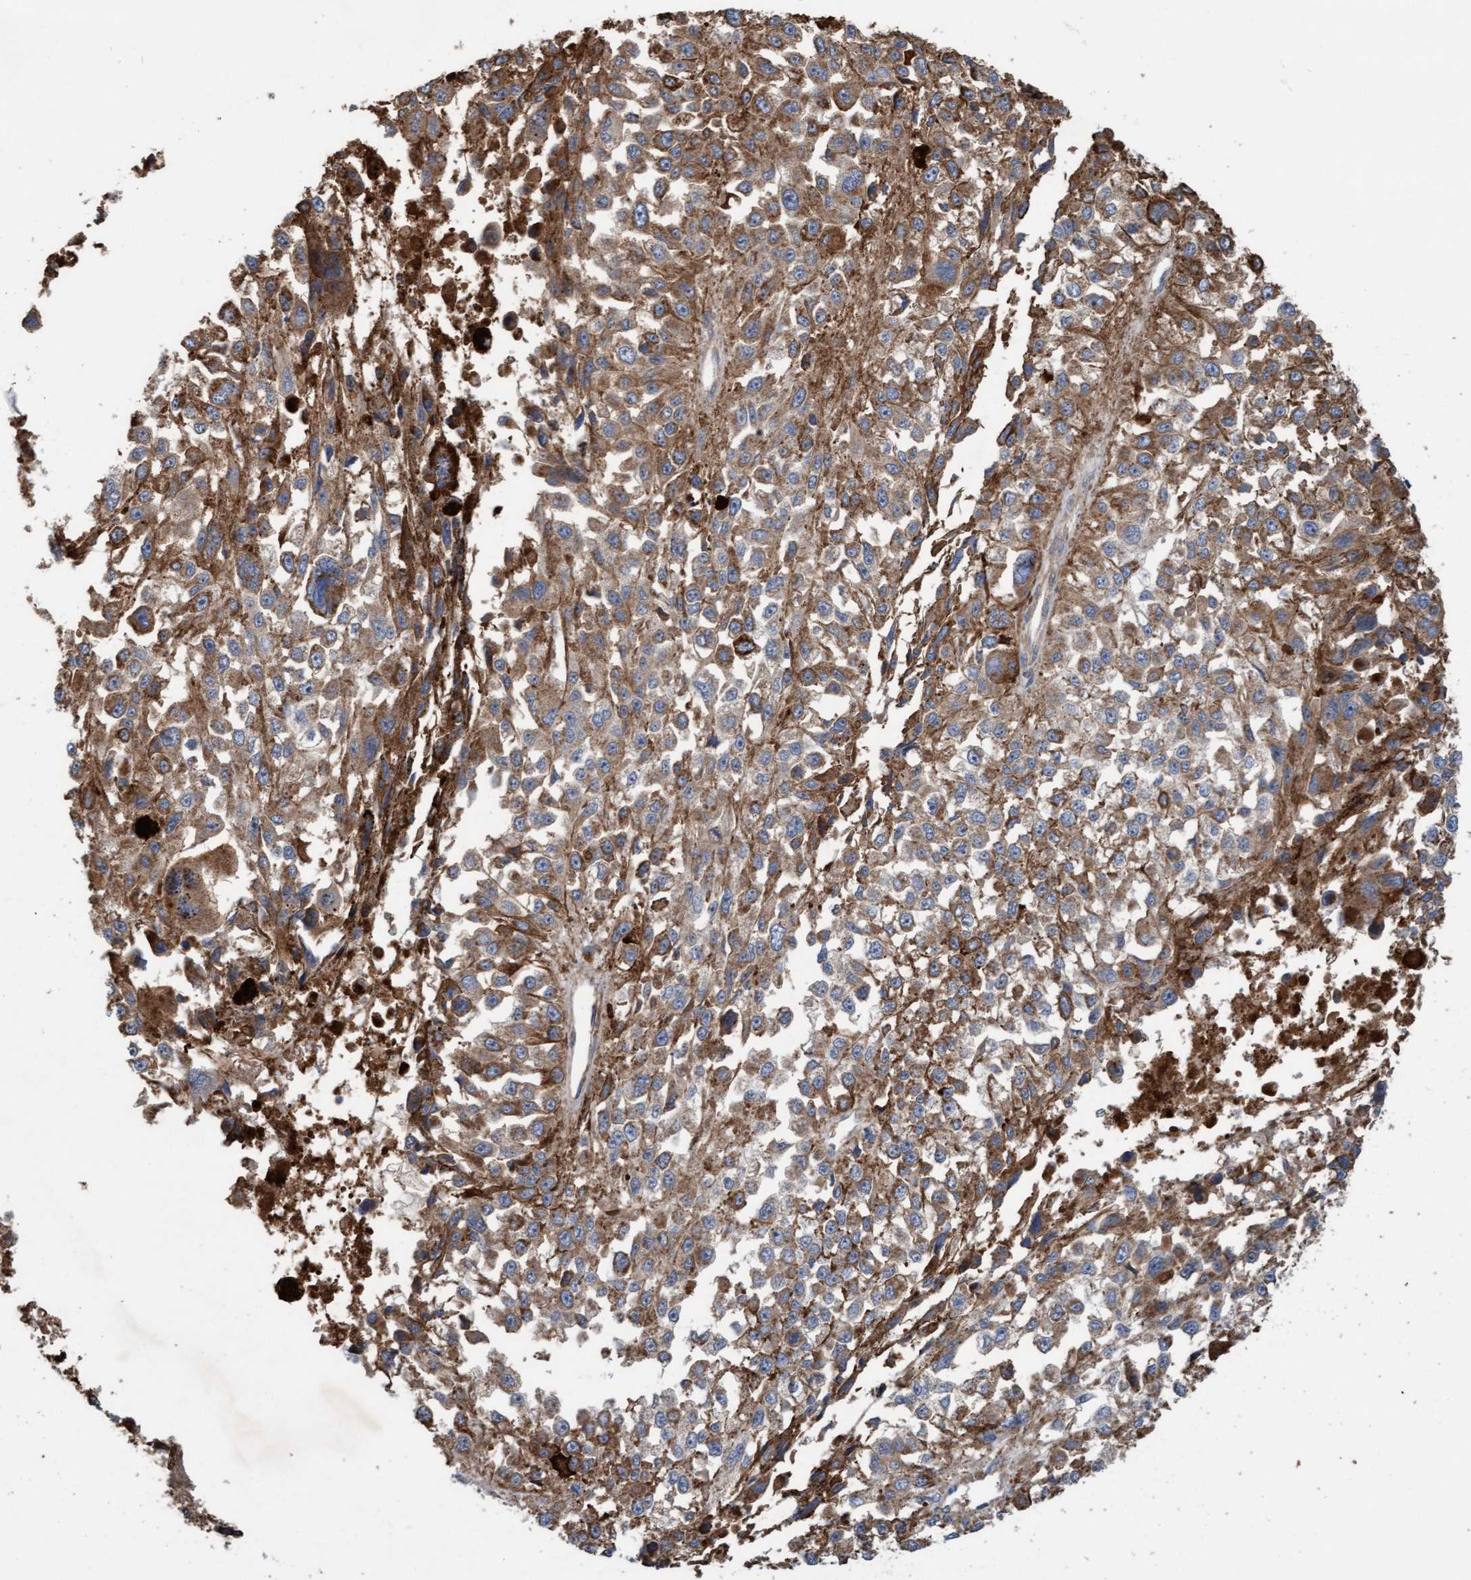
{"staining": {"intensity": "moderate", "quantity": ">75%", "location": "cytoplasmic/membranous"}, "tissue": "melanoma", "cell_type": "Tumor cells", "image_type": "cancer", "snomed": [{"axis": "morphology", "description": "Malignant melanoma, Metastatic site"}, {"axis": "topography", "description": "Lymph node"}], "caption": "Moderate cytoplasmic/membranous expression is present in approximately >75% of tumor cells in malignant melanoma (metastatic site). The protein is stained brown, and the nuclei are stained in blue (DAB (3,3'-diaminobenzidine) IHC with brightfield microscopy, high magnification).", "gene": "ERAL1", "patient": {"sex": "male", "age": 59}}